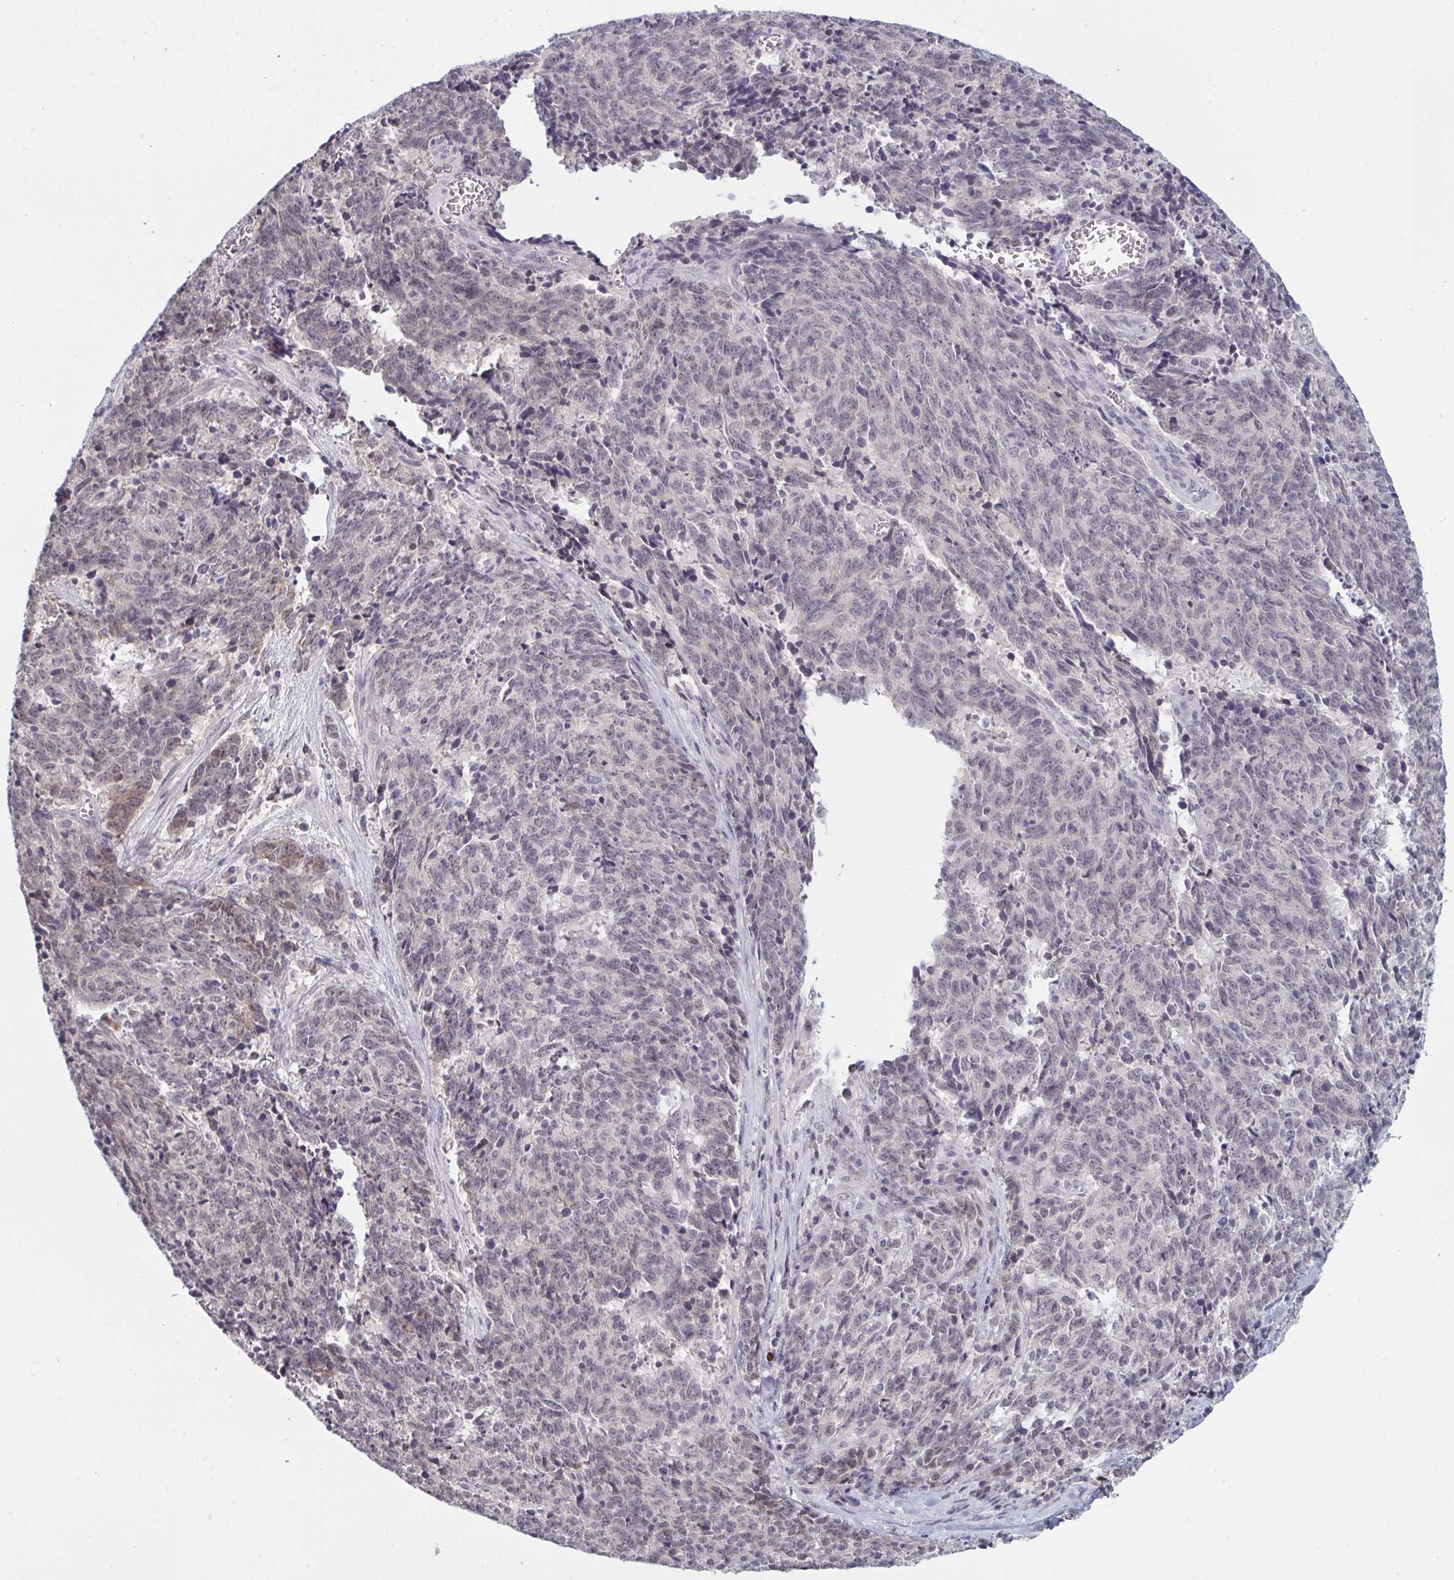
{"staining": {"intensity": "negative", "quantity": "none", "location": "none"}, "tissue": "cervical cancer", "cell_type": "Tumor cells", "image_type": "cancer", "snomed": [{"axis": "morphology", "description": "Squamous cell carcinoma, NOS"}, {"axis": "topography", "description": "Cervix"}], "caption": "Cervical squamous cell carcinoma was stained to show a protein in brown. There is no significant expression in tumor cells. (DAB immunohistochemistry (IHC) visualized using brightfield microscopy, high magnification).", "gene": "ZNF784", "patient": {"sex": "female", "age": 29}}